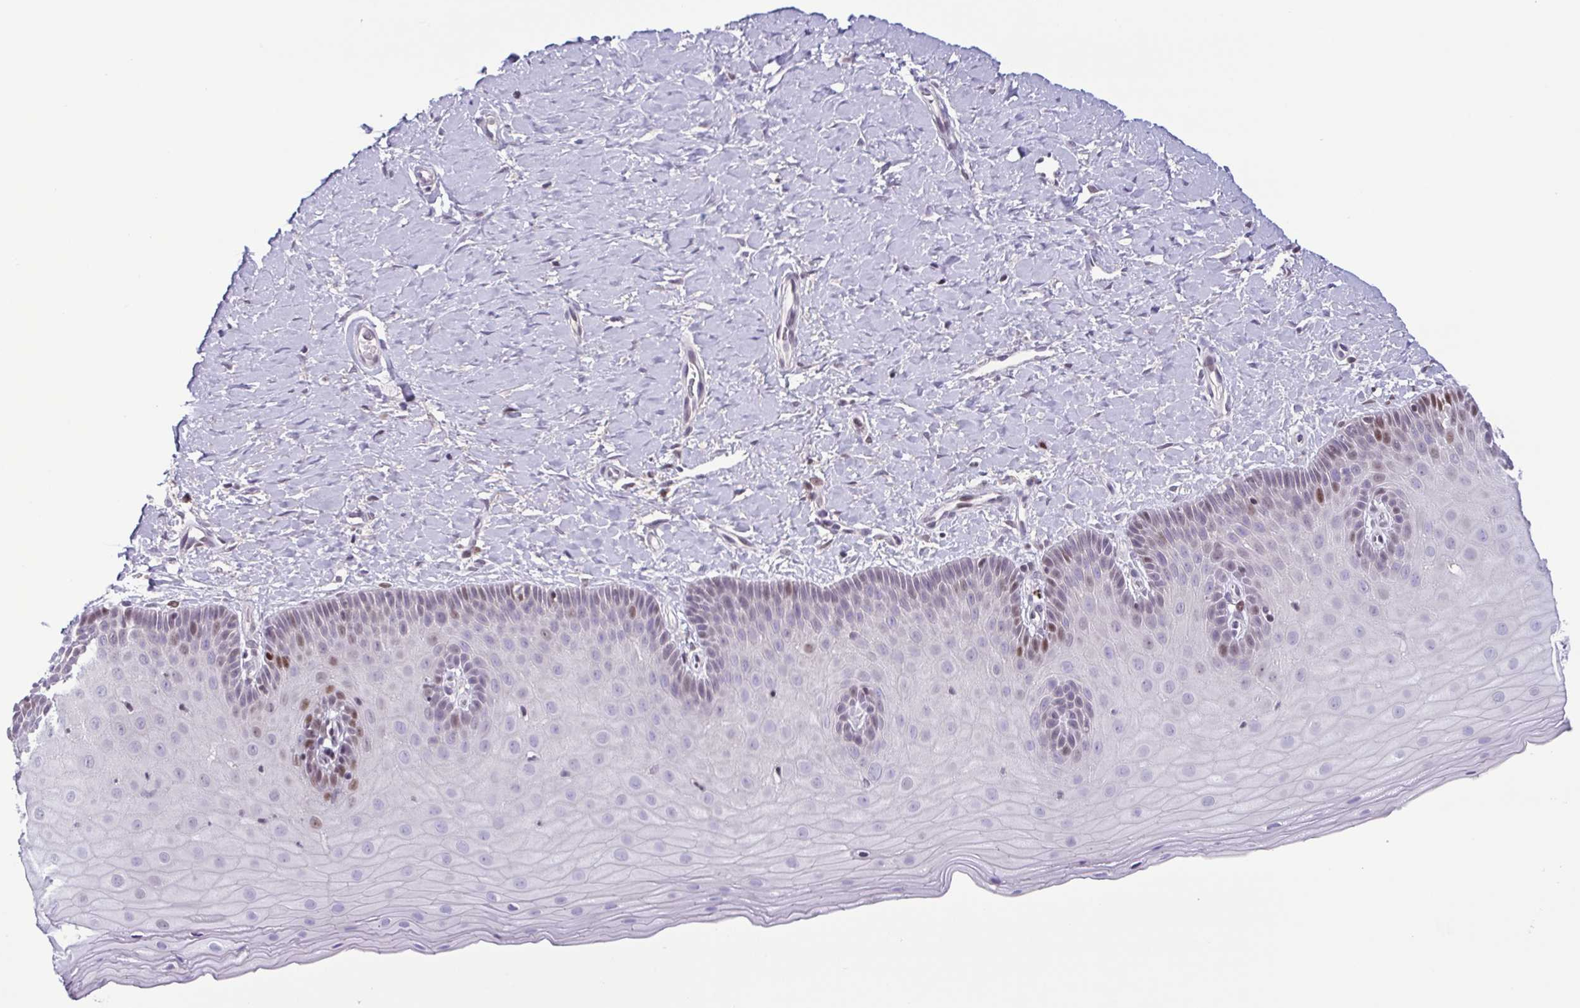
{"staining": {"intensity": "weak", "quantity": "25%-75%", "location": "nuclear"}, "tissue": "cervix", "cell_type": "Glandular cells", "image_type": "normal", "snomed": [{"axis": "morphology", "description": "Normal tissue, NOS"}, {"axis": "topography", "description": "Cervix"}], "caption": "Normal cervix was stained to show a protein in brown. There is low levels of weak nuclear staining in approximately 25%-75% of glandular cells. The staining was performed using DAB (3,3'-diaminobenzidine), with brown indicating positive protein expression. Nuclei are stained blue with hematoxylin.", "gene": "IRF1", "patient": {"sex": "female", "age": 37}}